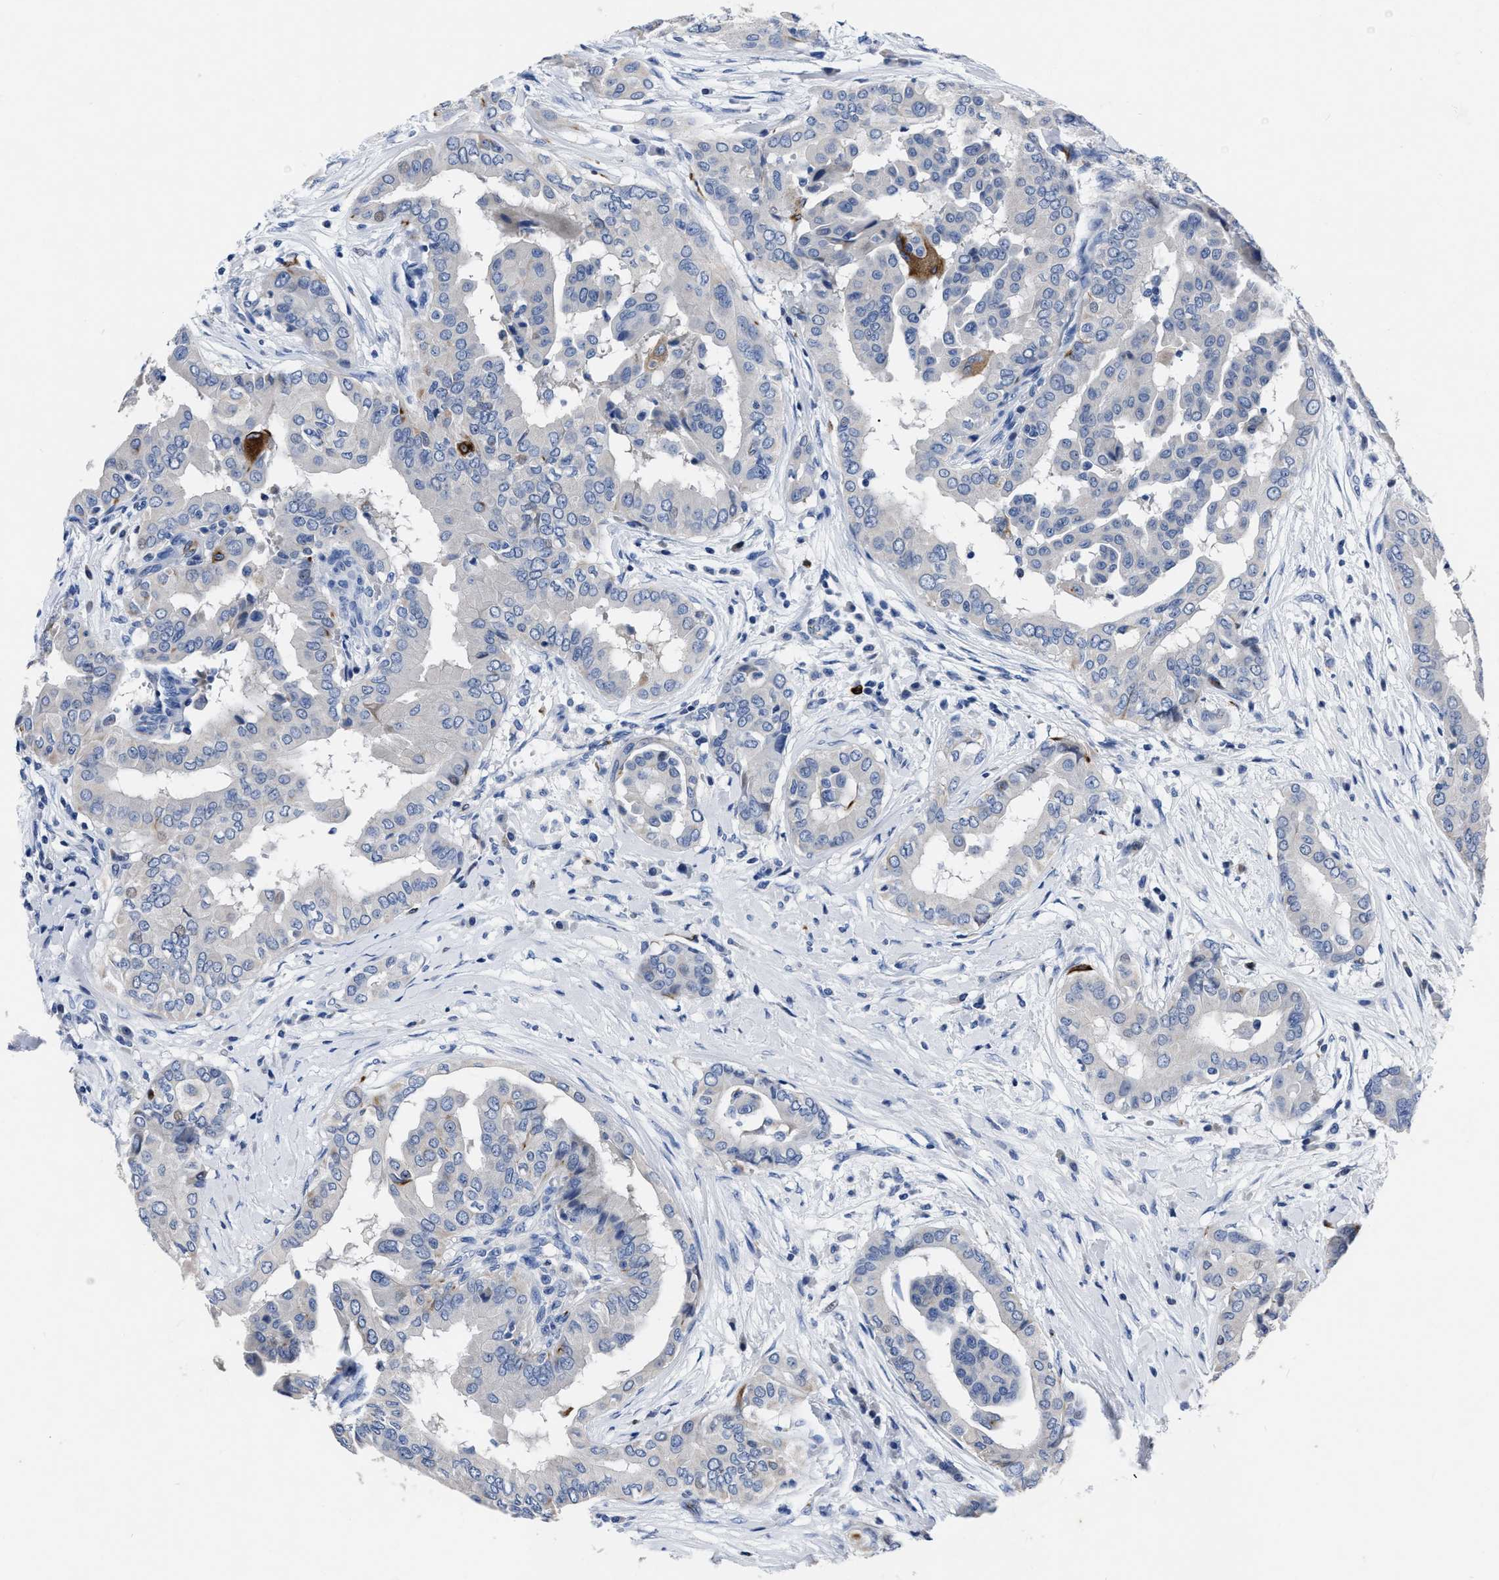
{"staining": {"intensity": "negative", "quantity": "none", "location": "none"}, "tissue": "thyroid cancer", "cell_type": "Tumor cells", "image_type": "cancer", "snomed": [{"axis": "morphology", "description": "Papillary adenocarcinoma, NOS"}, {"axis": "topography", "description": "Thyroid gland"}], "caption": "IHC micrograph of neoplastic tissue: thyroid papillary adenocarcinoma stained with DAB shows no significant protein expression in tumor cells.", "gene": "OR10G3", "patient": {"sex": "male", "age": 33}}